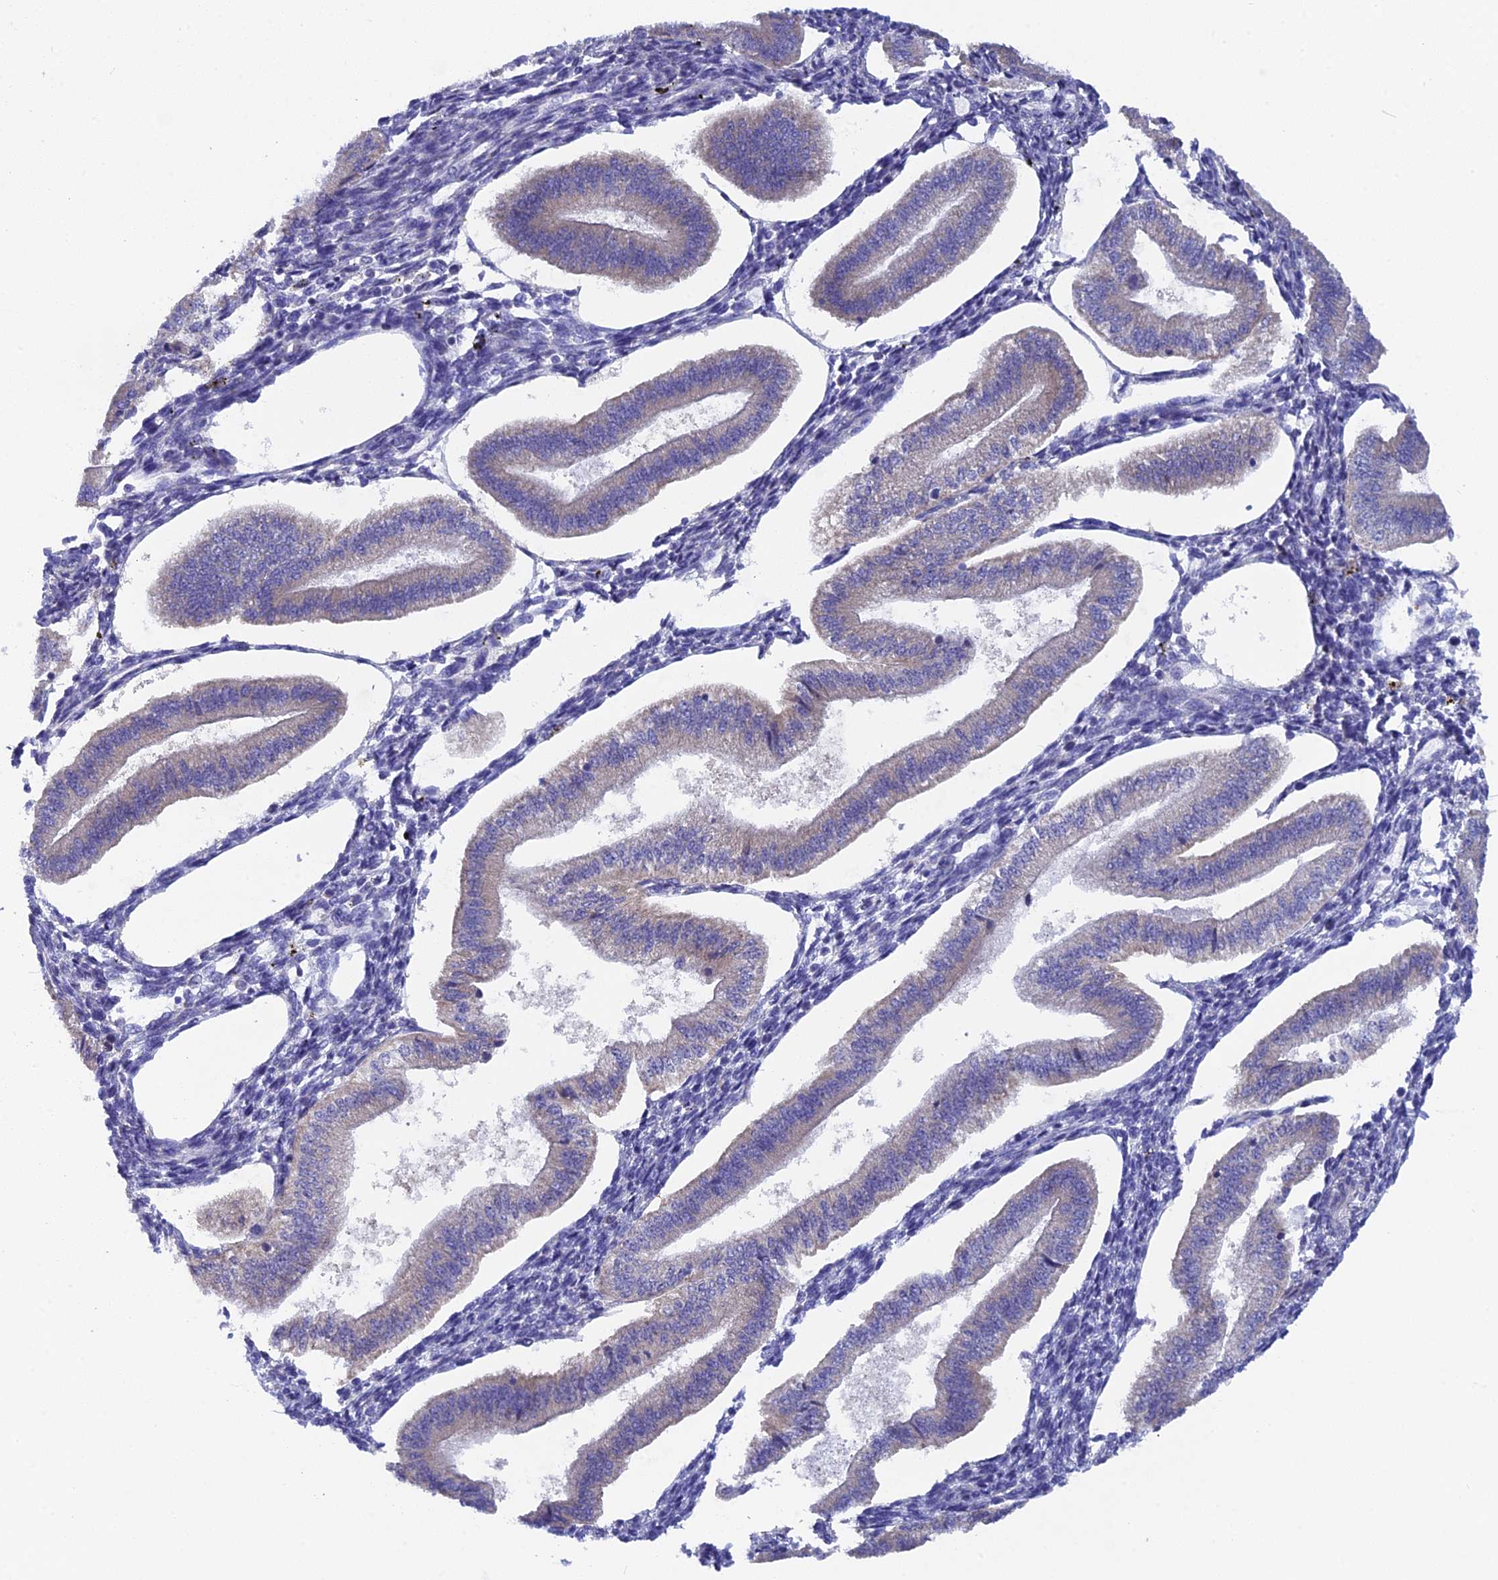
{"staining": {"intensity": "negative", "quantity": "none", "location": "none"}, "tissue": "endometrium", "cell_type": "Cells in endometrial stroma", "image_type": "normal", "snomed": [{"axis": "morphology", "description": "Normal tissue, NOS"}, {"axis": "topography", "description": "Endometrium"}], "caption": "Immunohistochemistry (IHC) of unremarkable endometrium demonstrates no positivity in cells in endometrial stroma.", "gene": "AK4P3", "patient": {"sex": "female", "age": 34}}